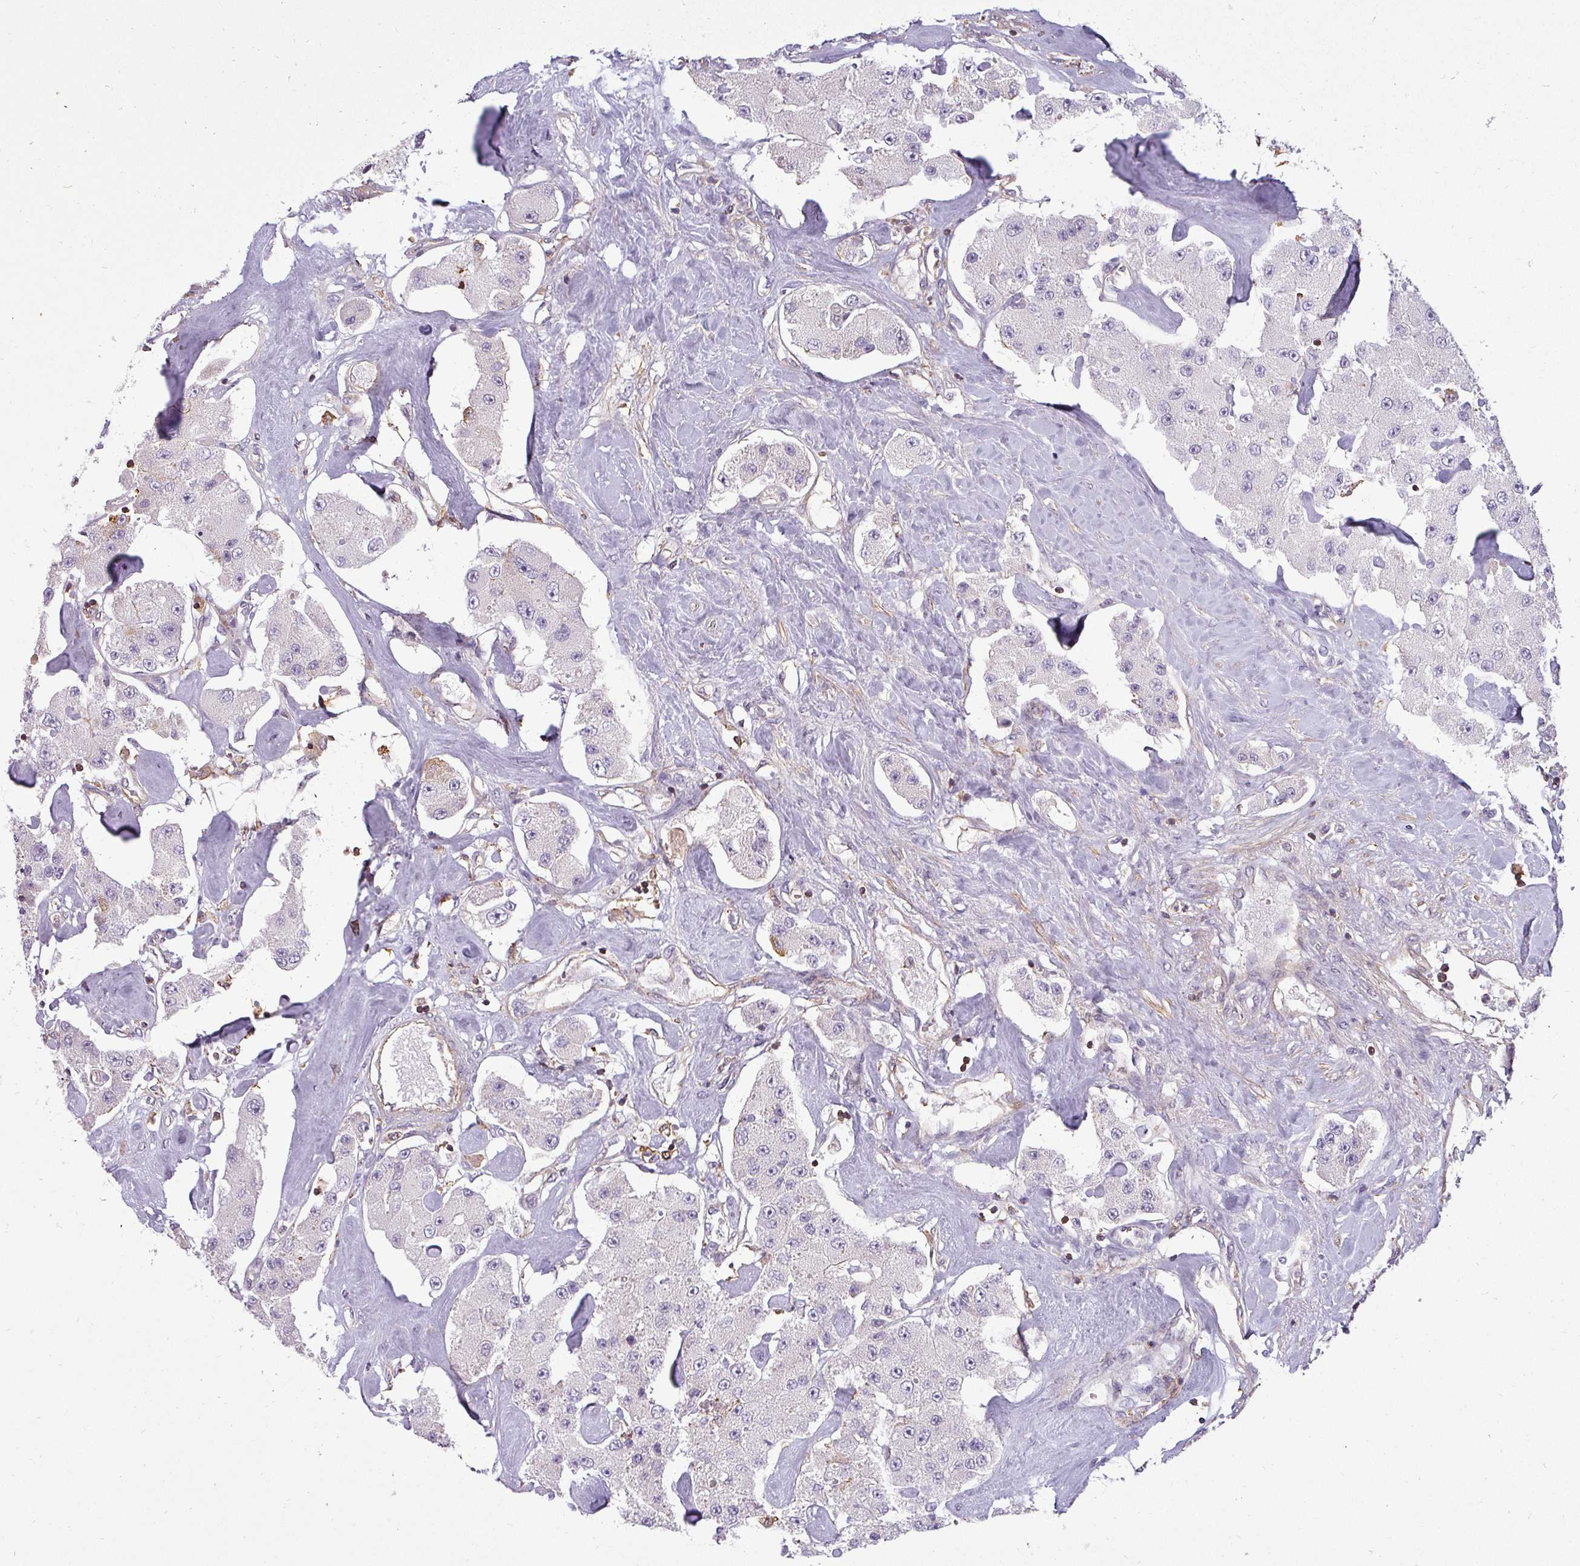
{"staining": {"intensity": "negative", "quantity": "none", "location": "none"}, "tissue": "carcinoid", "cell_type": "Tumor cells", "image_type": "cancer", "snomed": [{"axis": "morphology", "description": "Carcinoid, malignant, NOS"}, {"axis": "topography", "description": "Pancreas"}], "caption": "A photomicrograph of human carcinoid is negative for staining in tumor cells.", "gene": "ZNF835", "patient": {"sex": "male", "age": 41}}